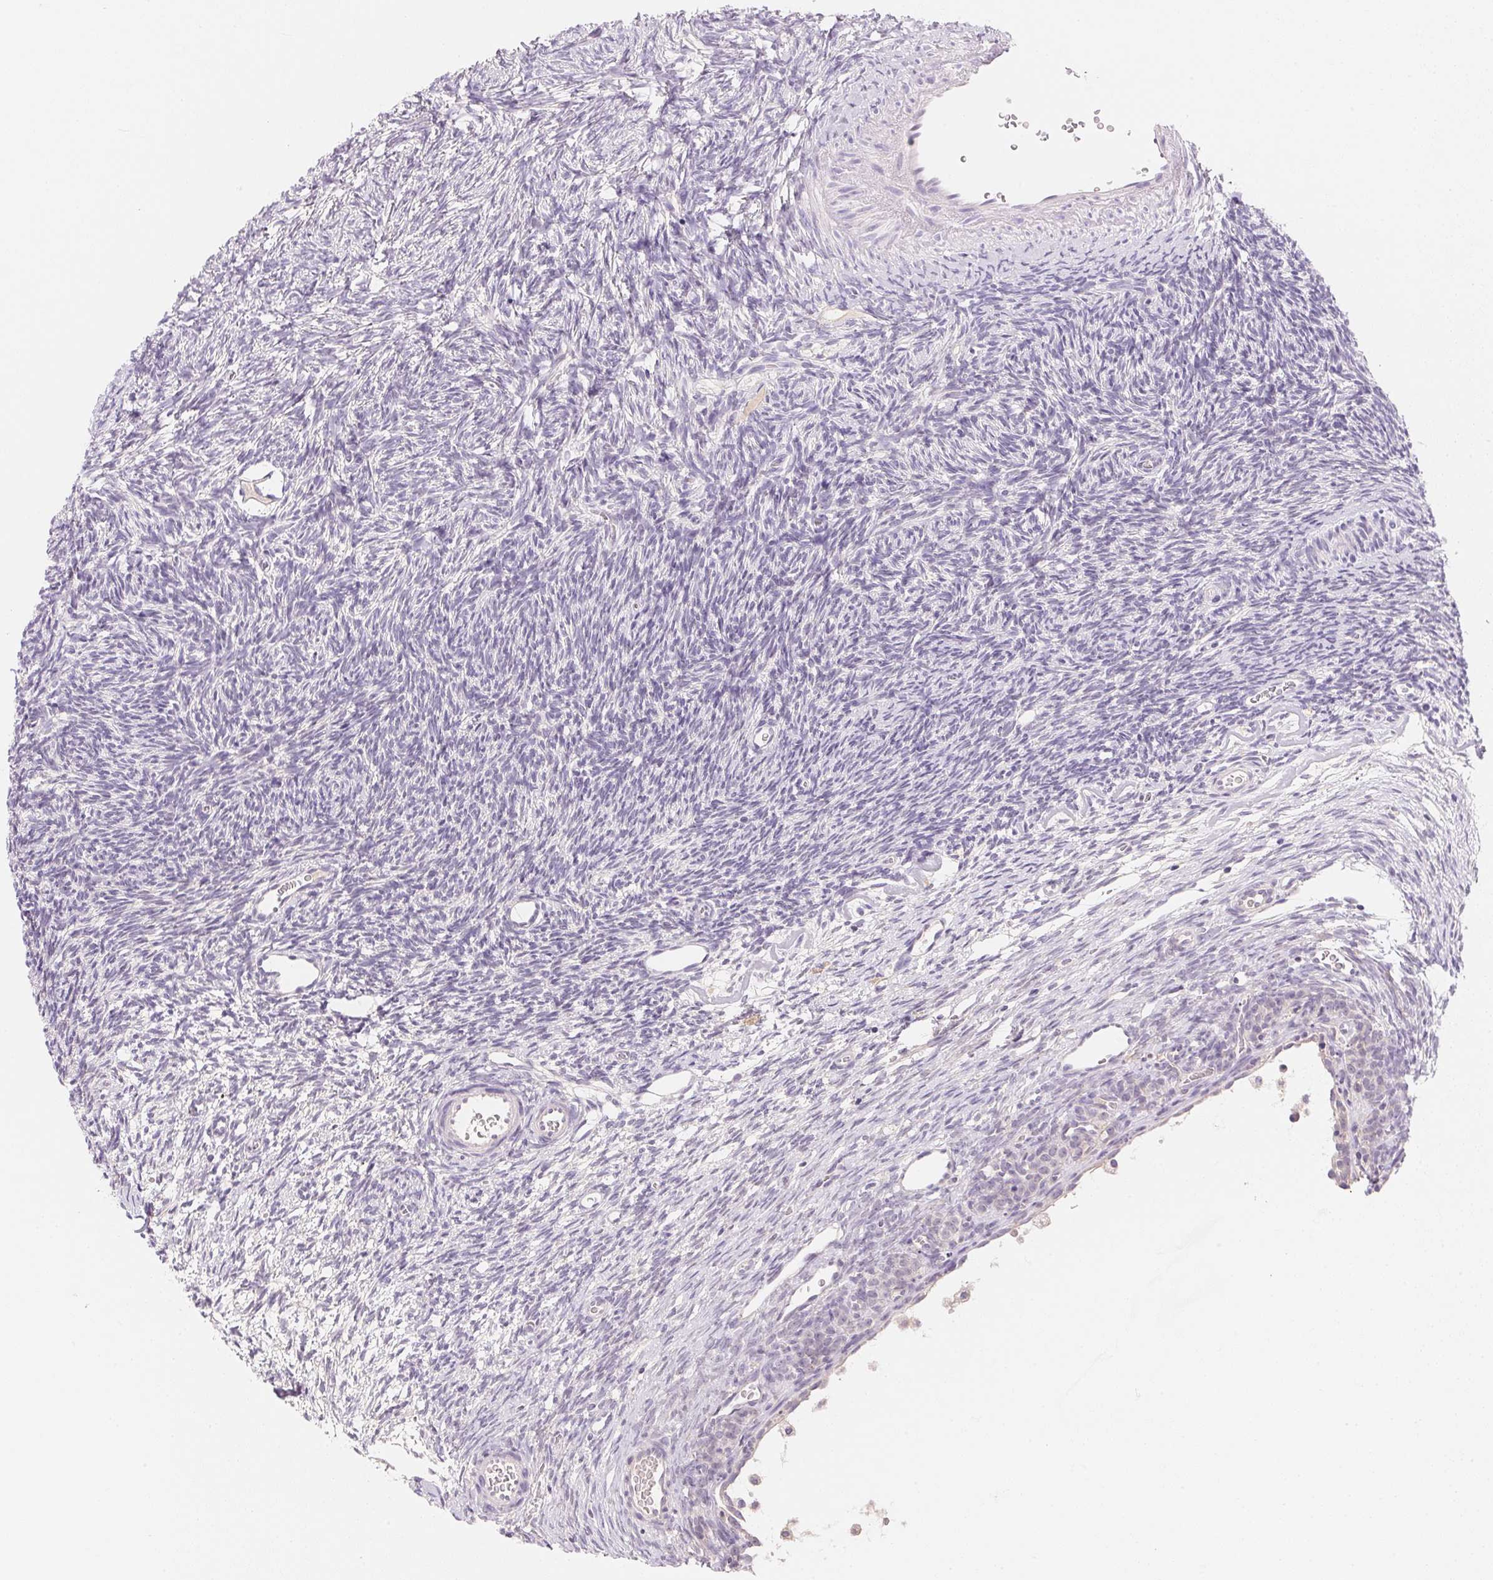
{"staining": {"intensity": "negative", "quantity": "none", "location": "none"}, "tissue": "ovary", "cell_type": "Follicle cells", "image_type": "normal", "snomed": [{"axis": "morphology", "description": "Normal tissue, NOS"}, {"axis": "topography", "description": "Ovary"}], "caption": "IHC of normal ovary shows no expression in follicle cells. The staining is performed using DAB (3,3'-diaminobenzidine) brown chromogen with nuclei counter-stained in using hematoxylin.", "gene": "MCOLN3", "patient": {"sex": "female", "age": 34}}